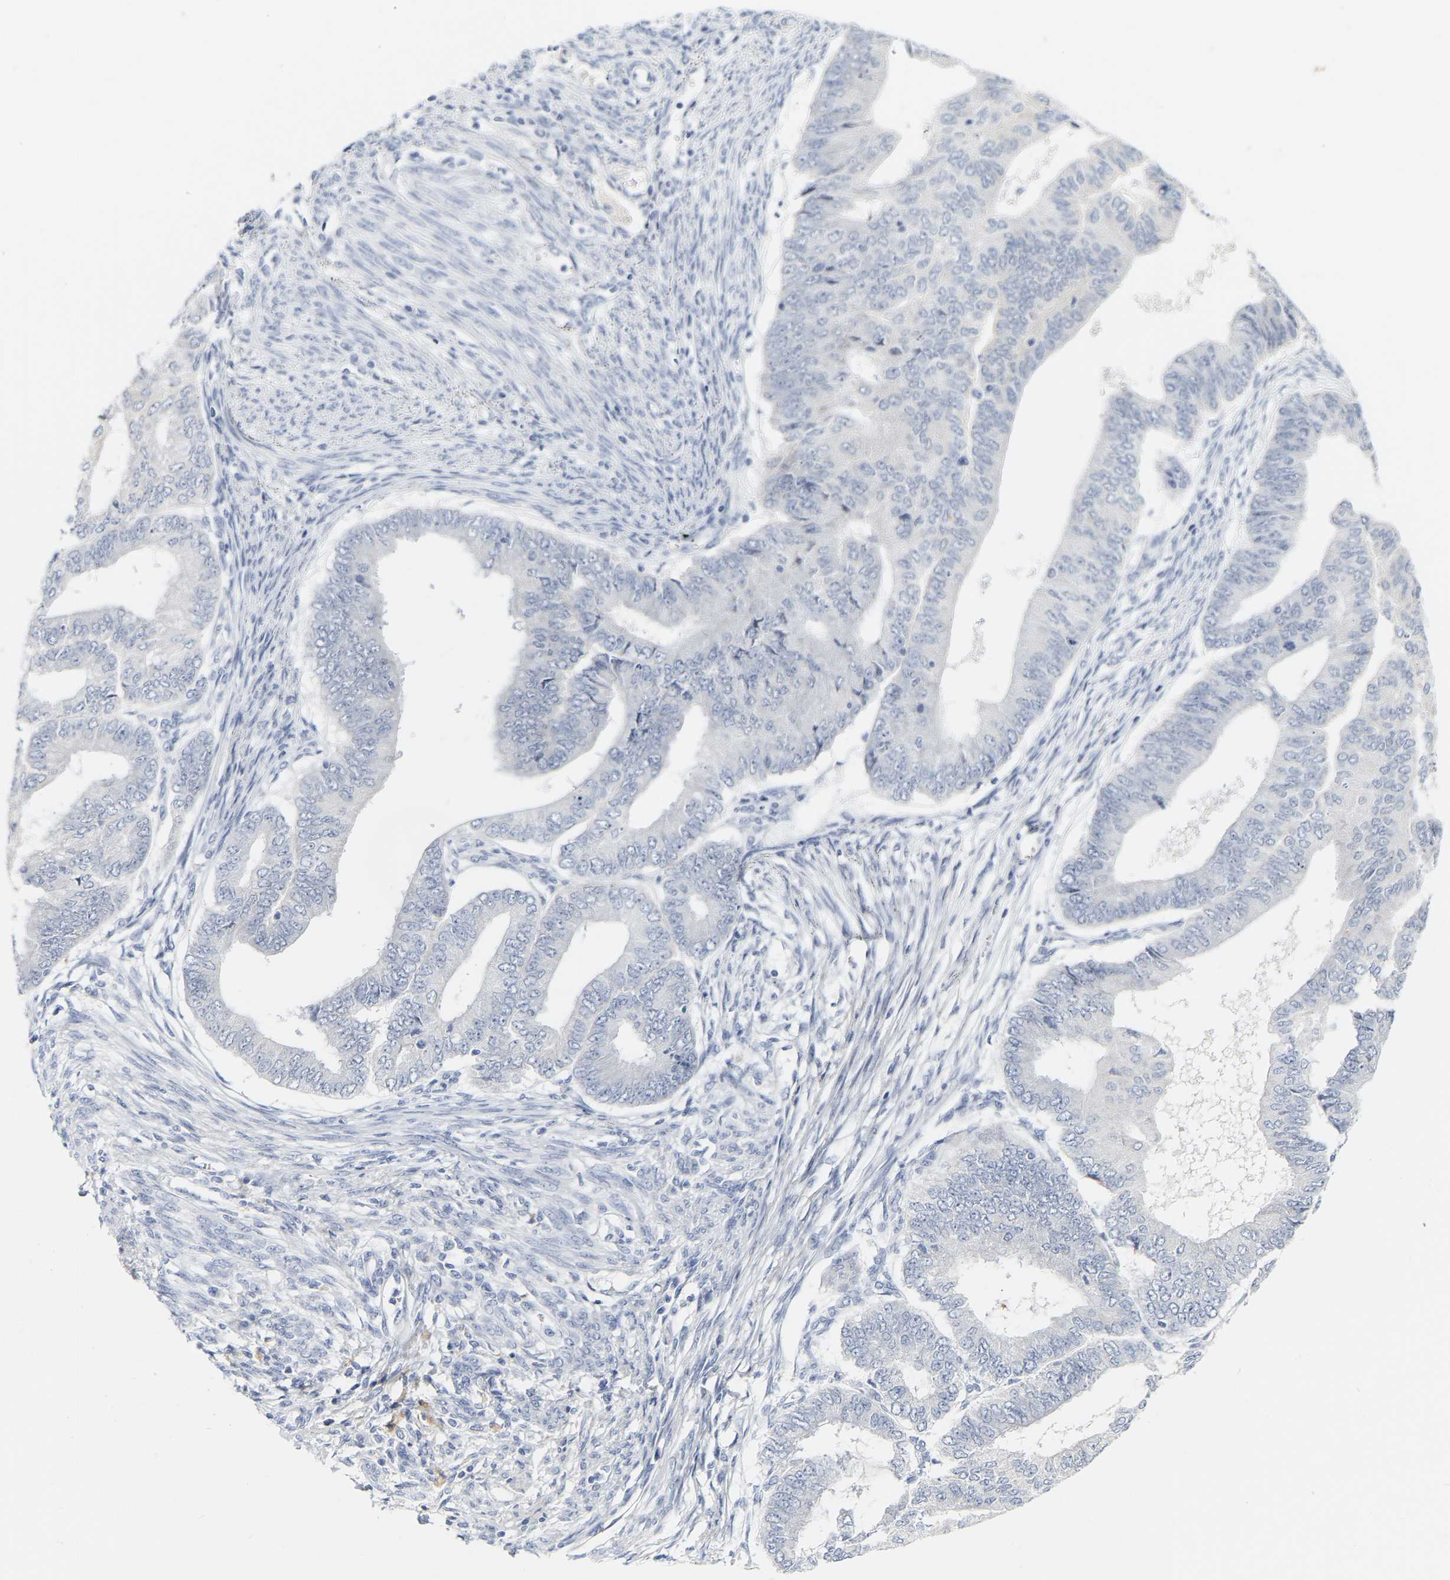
{"staining": {"intensity": "negative", "quantity": "none", "location": "none"}, "tissue": "endometrial cancer", "cell_type": "Tumor cells", "image_type": "cancer", "snomed": [{"axis": "morphology", "description": "Polyp, NOS"}, {"axis": "morphology", "description": "Adenocarcinoma, NOS"}, {"axis": "morphology", "description": "Adenoma, NOS"}, {"axis": "topography", "description": "Endometrium"}], "caption": "Immunohistochemistry micrograph of adenoma (endometrial) stained for a protein (brown), which reveals no positivity in tumor cells.", "gene": "KRT76", "patient": {"sex": "female", "age": 79}}